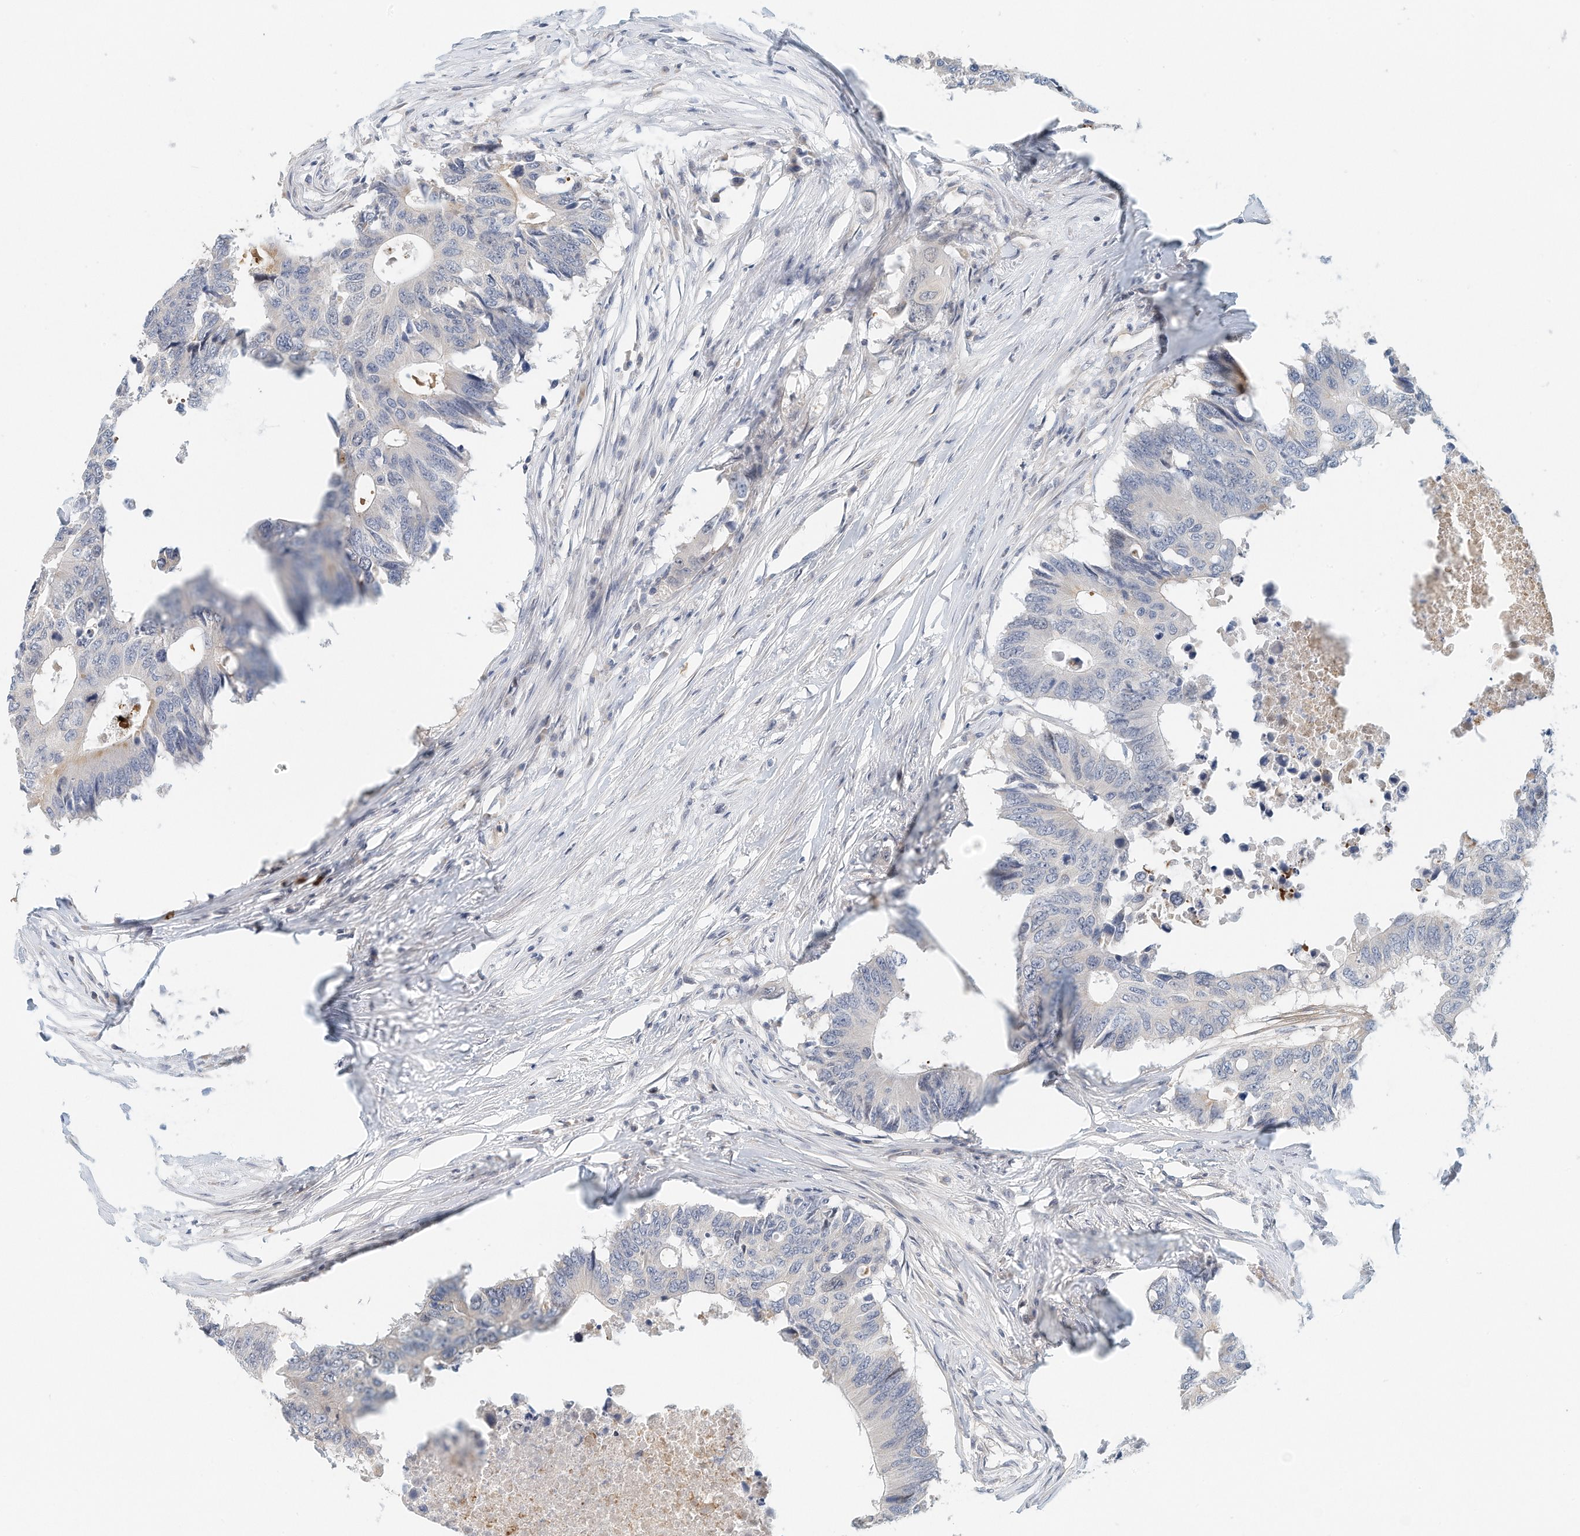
{"staining": {"intensity": "negative", "quantity": "none", "location": "none"}, "tissue": "colorectal cancer", "cell_type": "Tumor cells", "image_type": "cancer", "snomed": [{"axis": "morphology", "description": "Adenocarcinoma, NOS"}, {"axis": "topography", "description": "Colon"}], "caption": "IHC photomicrograph of neoplastic tissue: colorectal adenocarcinoma stained with DAB (3,3'-diaminobenzidine) reveals no significant protein positivity in tumor cells.", "gene": "ARHGAP28", "patient": {"sex": "male", "age": 71}}